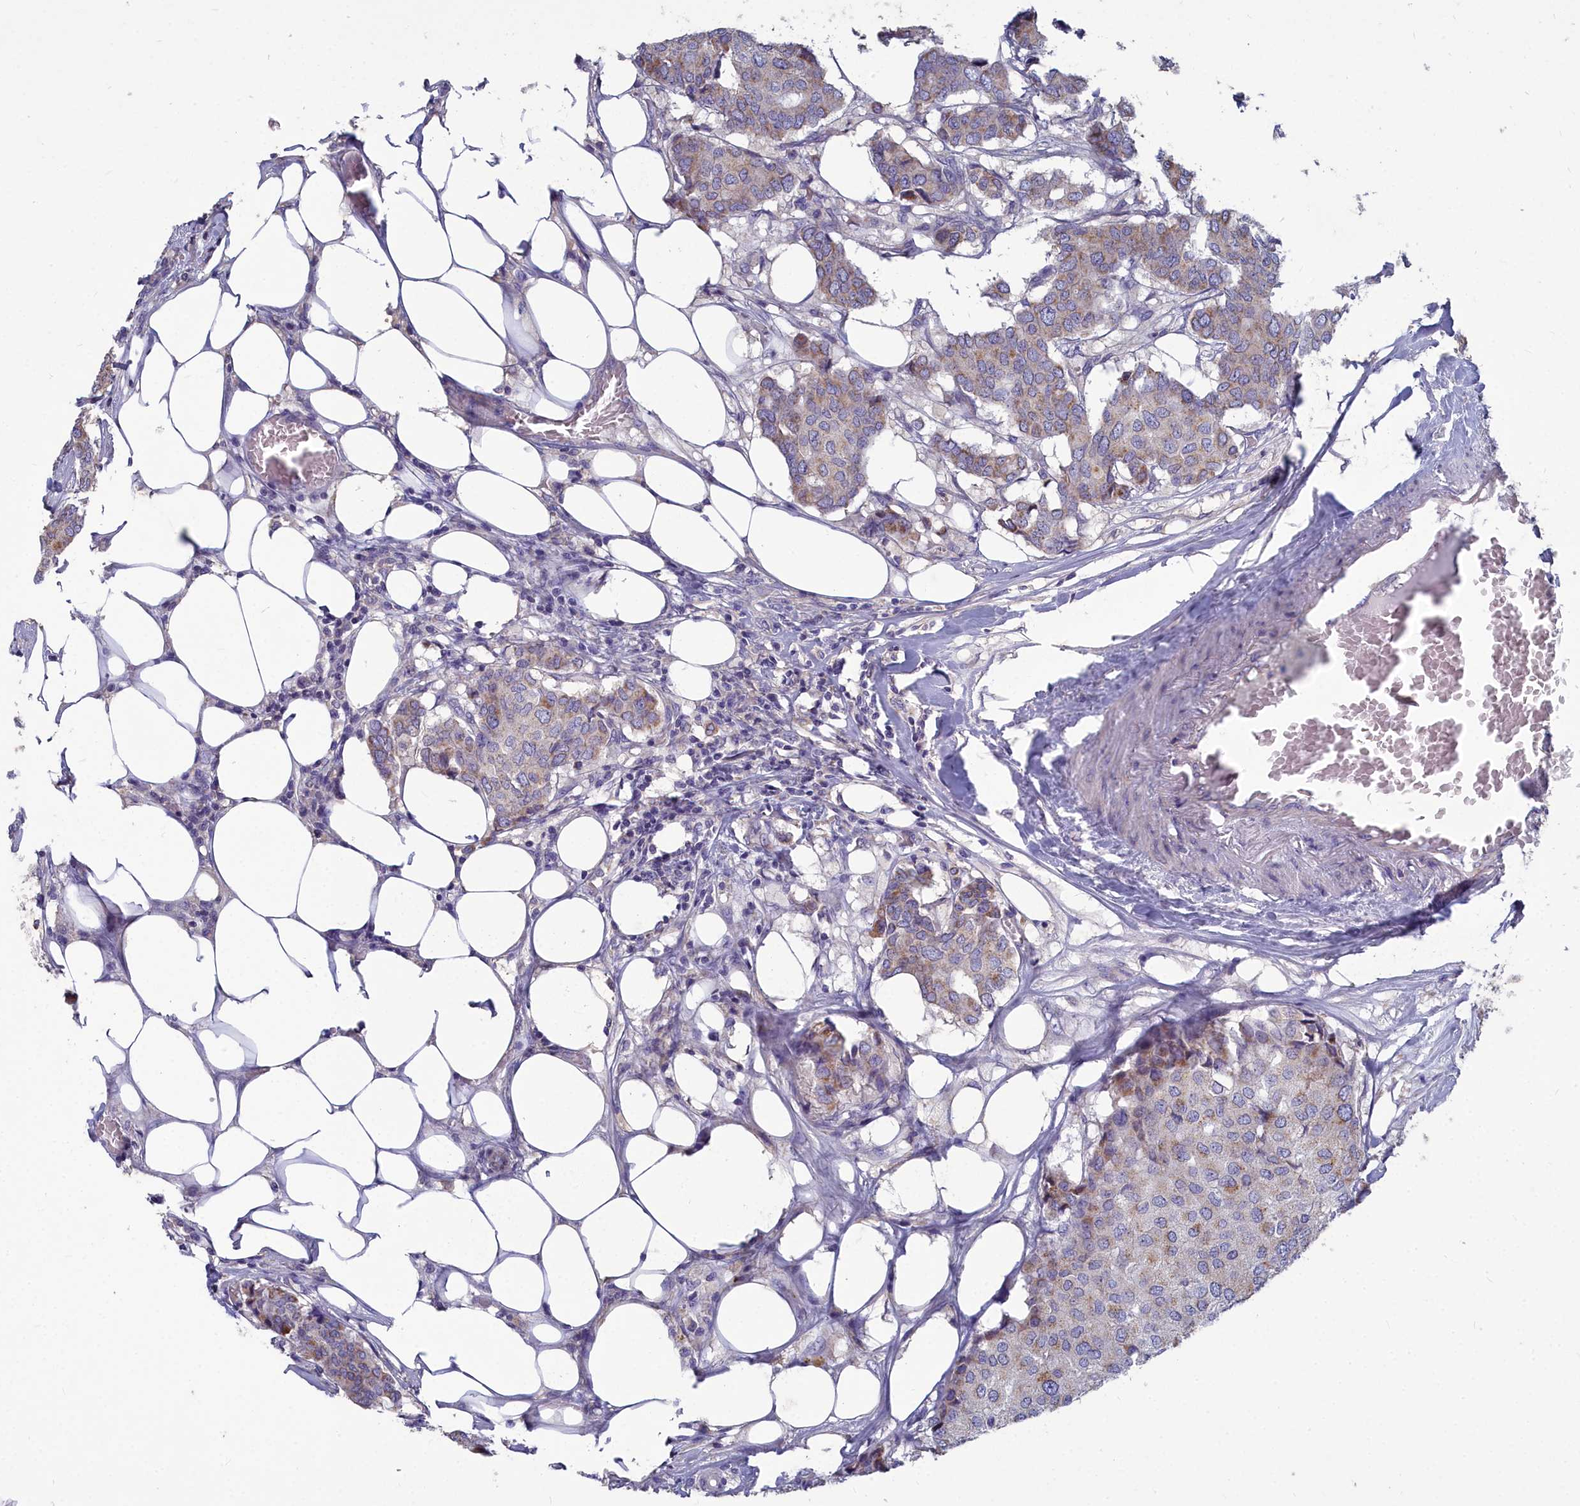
{"staining": {"intensity": "moderate", "quantity": "<25%", "location": "cytoplasmic/membranous"}, "tissue": "breast cancer", "cell_type": "Tumor cells", "image_type": "cancer", "snomed": [{"axis": "morphology", "description": "Duct carcinoma"}, {"axis": "topography", "description": "Breast"}], "caption": "Immunohistochemical staining of human breast intraductal carcinoma demonstrates low levels of moderate cytoplasmic/membranous expression in approximately <25% of tumor cells. (DAB IHC, brown staining for protein, blue staining for nuclei).", "gene": "COX20", "patient": {"sex": "female", "age": 75}}